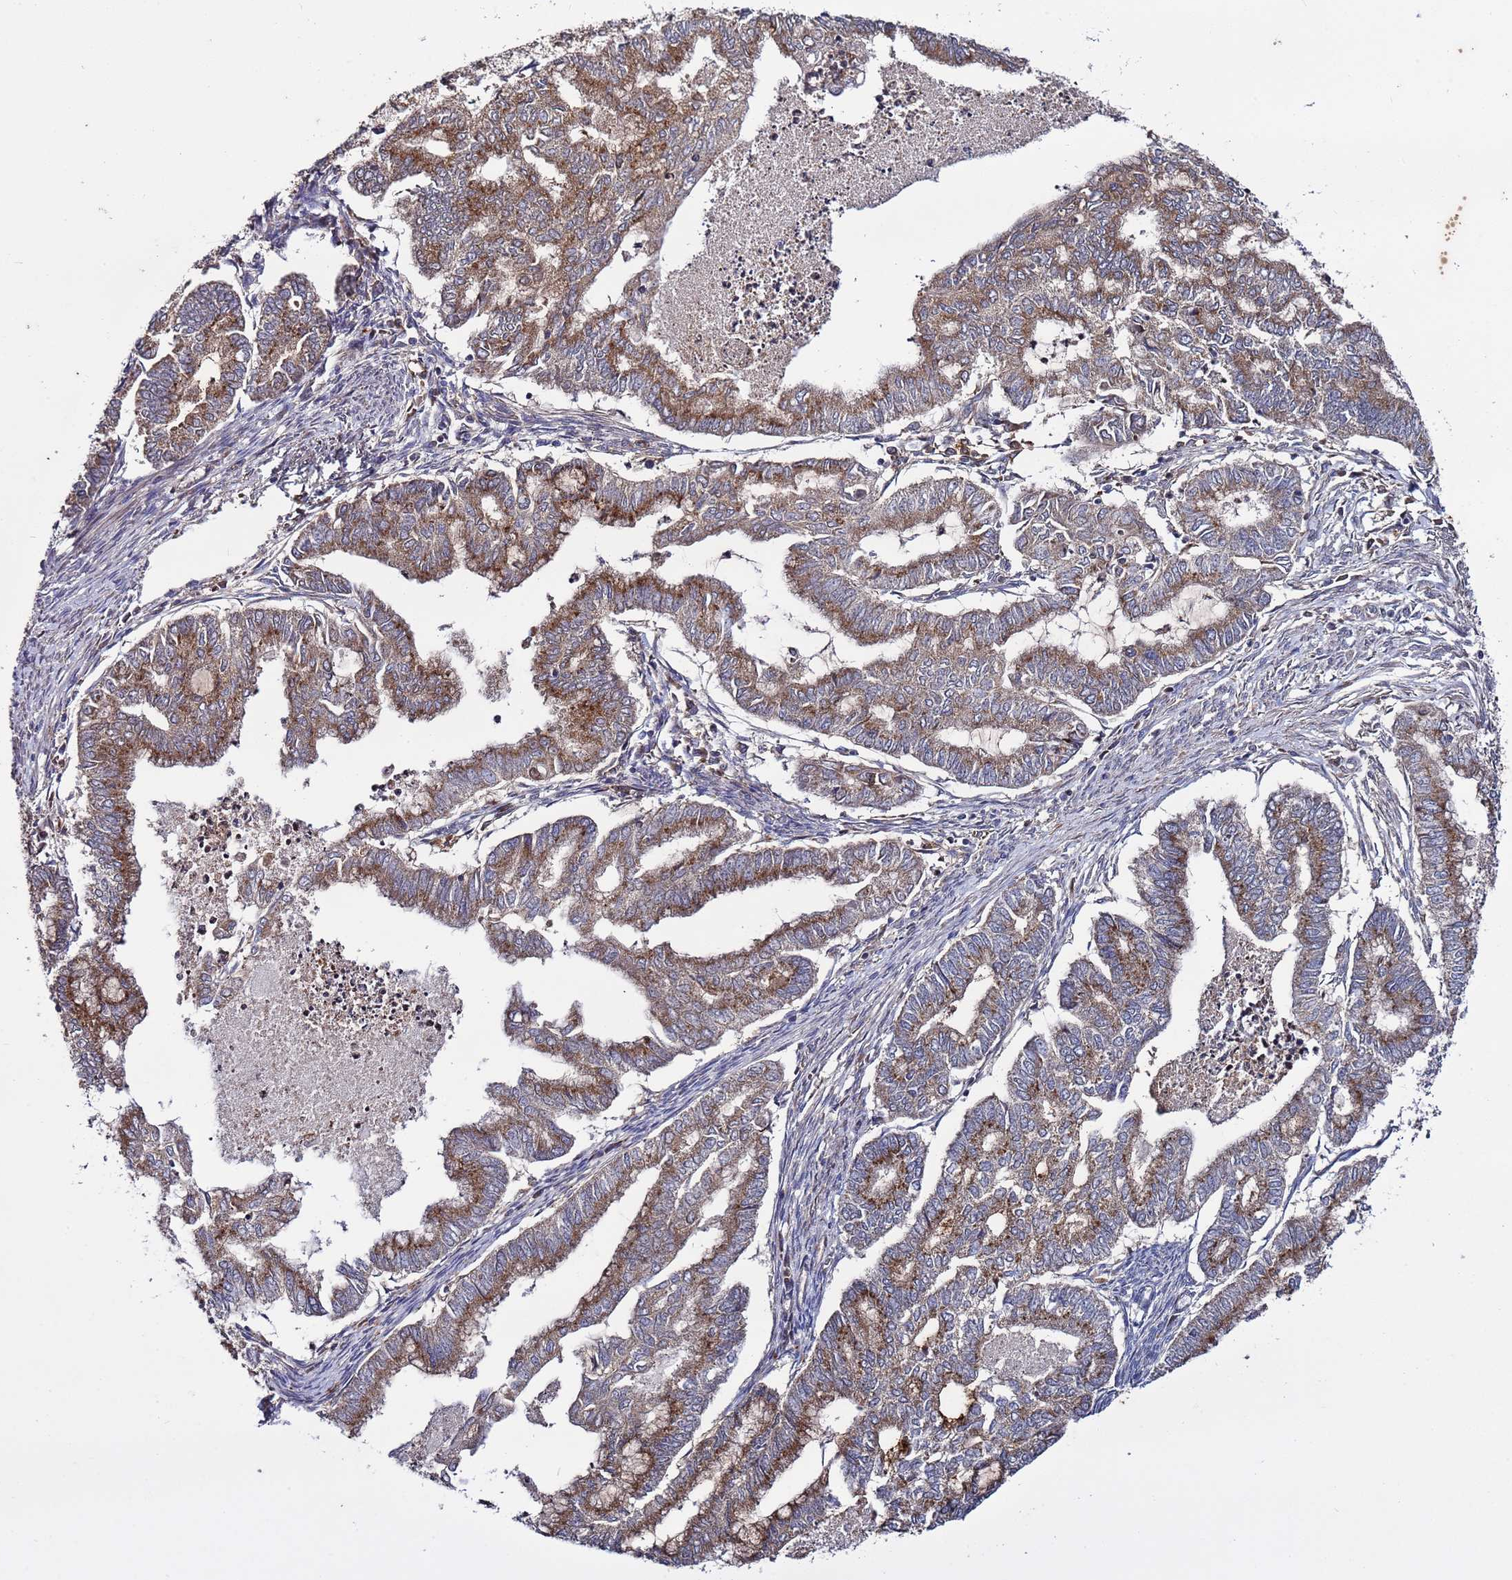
{"staining": {"intensity": "moderate", "quantity": ">75%", "location": "cytoplasmic/membranous"}, "tissue": "endometrial cancer", "cell_type": "Tumor cells", "image_type": "cancer", "snomed": [{"axis": "morphology", "description": "Adenocarcinoma, NOS"}, {"axis": "topography", "description": "Endometrium"}], "caption": "Endometrial cancer tissue reveals moderate cytoplasmic/membranous expression in about >75% of tumor cells", "gene": "TMEM176B", "patient": {"sex": "female", "age": 79}}